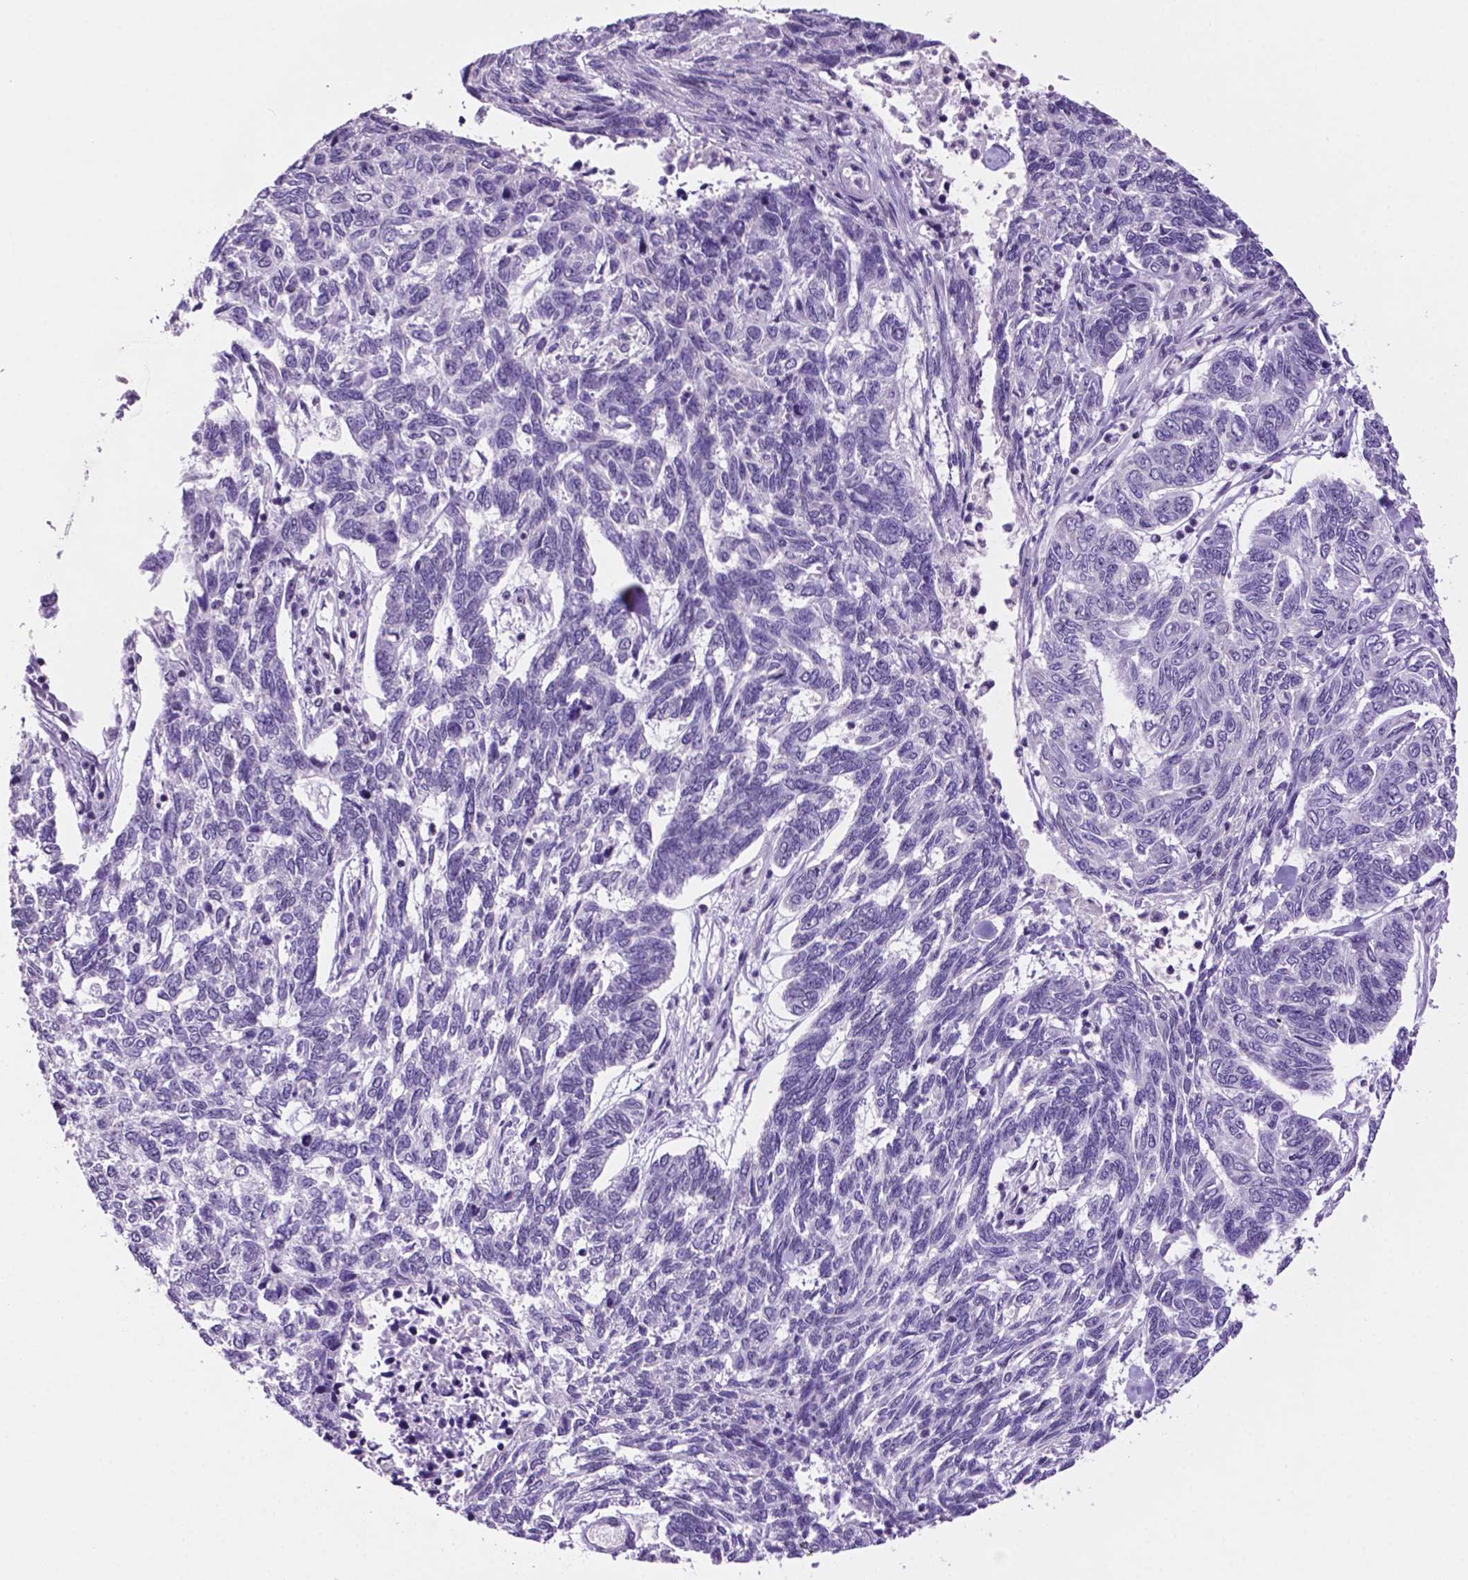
{"staining": {"intensity": "negative", "quantity": "none", "location": "none"}, "tissue": "skin cancer", "cell_type": "Tumor cells", "image_type": "cancer", "snomed": [{"axis": "morphology", "description": "Basal cell carcinoma"}, {"axis": "topography", "description": "Skin"}], "caption": "A photomicrograph of human skin cancer (basal cell carcinoma) is negative for staining in tumor cells. (DAB IHC with hematoxylin counter stain).", "gene": "NCOR1", "patient": {"sex": "female", "age": 65}}